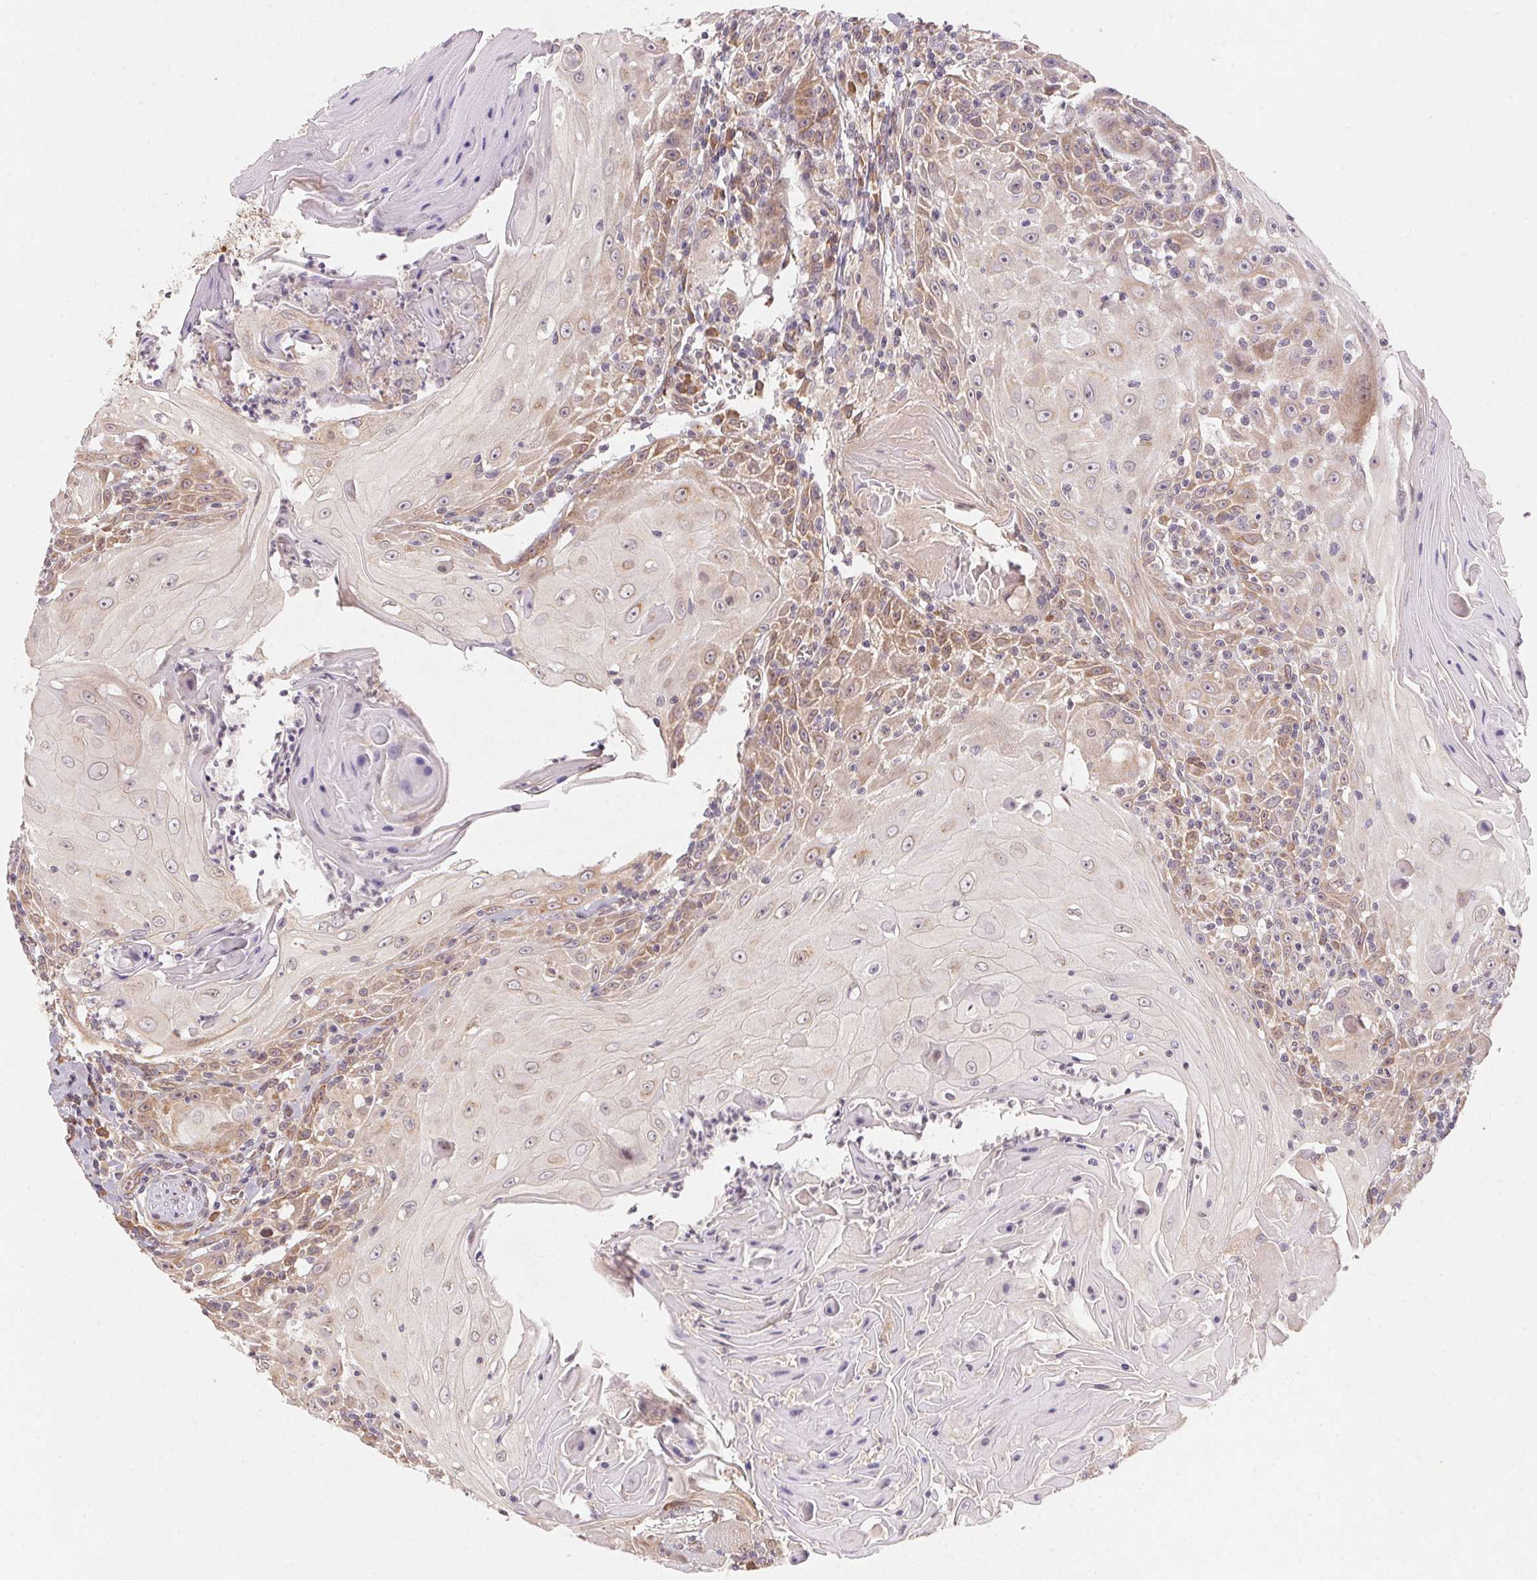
{"staining": {"intensity": "moderate", "quantity": "25%-75%", "location": "cytoplasmic/membranous,nuclear"}, "tissue": "head and neck cancer", "cell_type": "Tumor cells", "image_type": "cancer", "snomed": [{"axis": "morphology", "description": "Squamous cell carcinoma, NOS"}, {"axis": "topography", "description": "Head-Neck"}], "caption": "Tumor cells demonstrate medium levels of moderate cytoplasmic/membranous and nuclear expression in about 25%-75% of cells in head and neck squamous cell carcinoma.", "gene": "EI24", "patient": {"sex": "male", "age": 52}}